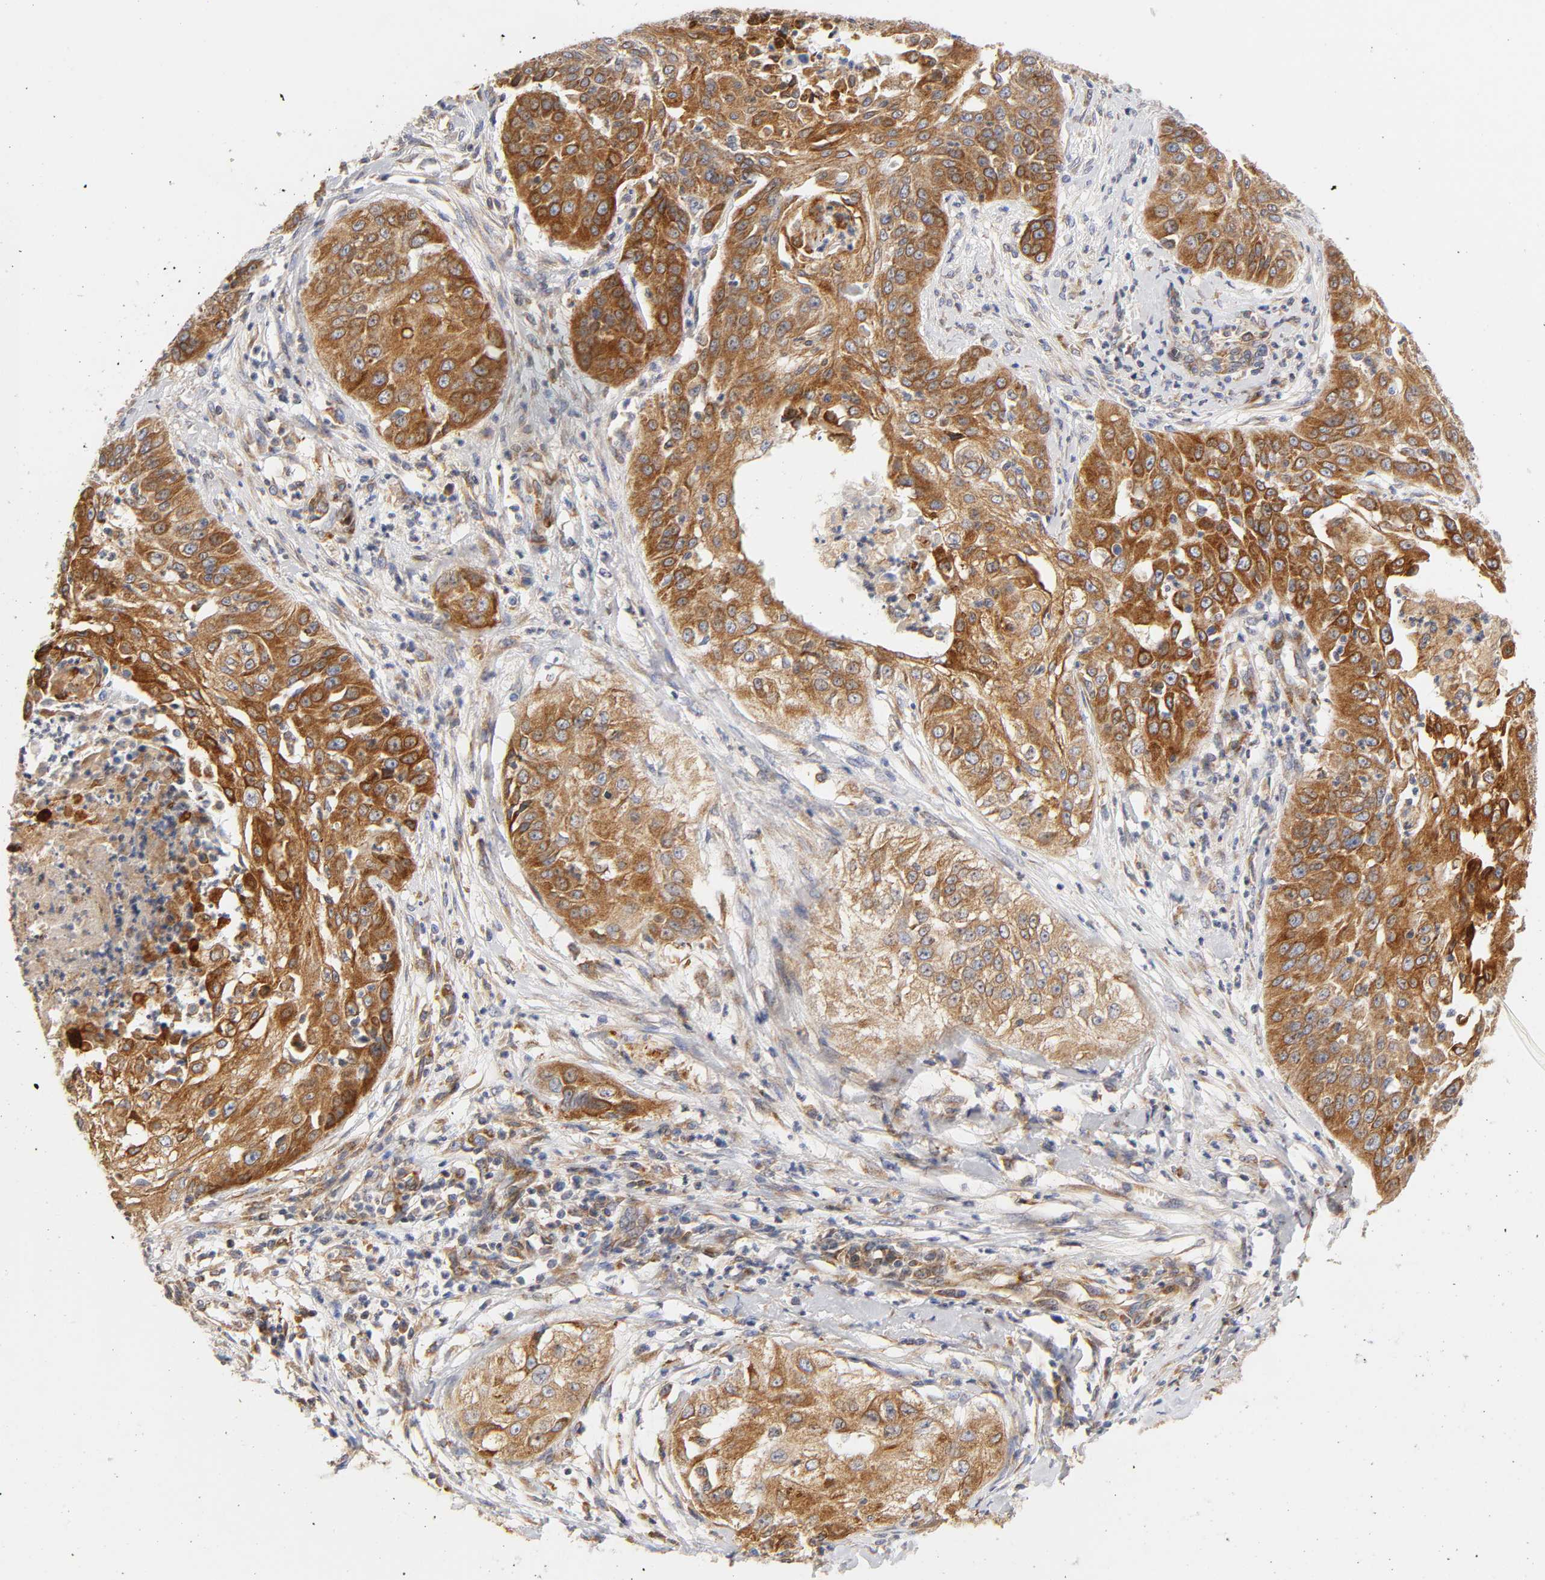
{"staining": {"intensity": "strong", "quantity": ">75%", "location": "cytoplasmic/membranous"}, "tissue": "cervical cancer", "cell_type": "Tumor cells", "image_type": "cancer", "snomed": [{"axis": "morphology", "description": "Squamous cell carcinoma, NOS"}, {"axis": "topography", "description": "Cervix"}], "caption": "Immunohistochemical staining of human cervical cancer (squamous cell carcinoma) exhibits strong cytoplasmic/membranous protein positivity in approximately >75% of tumor cells.", "gene": "POR", "patient": {"sex": "female", "age": 64}}